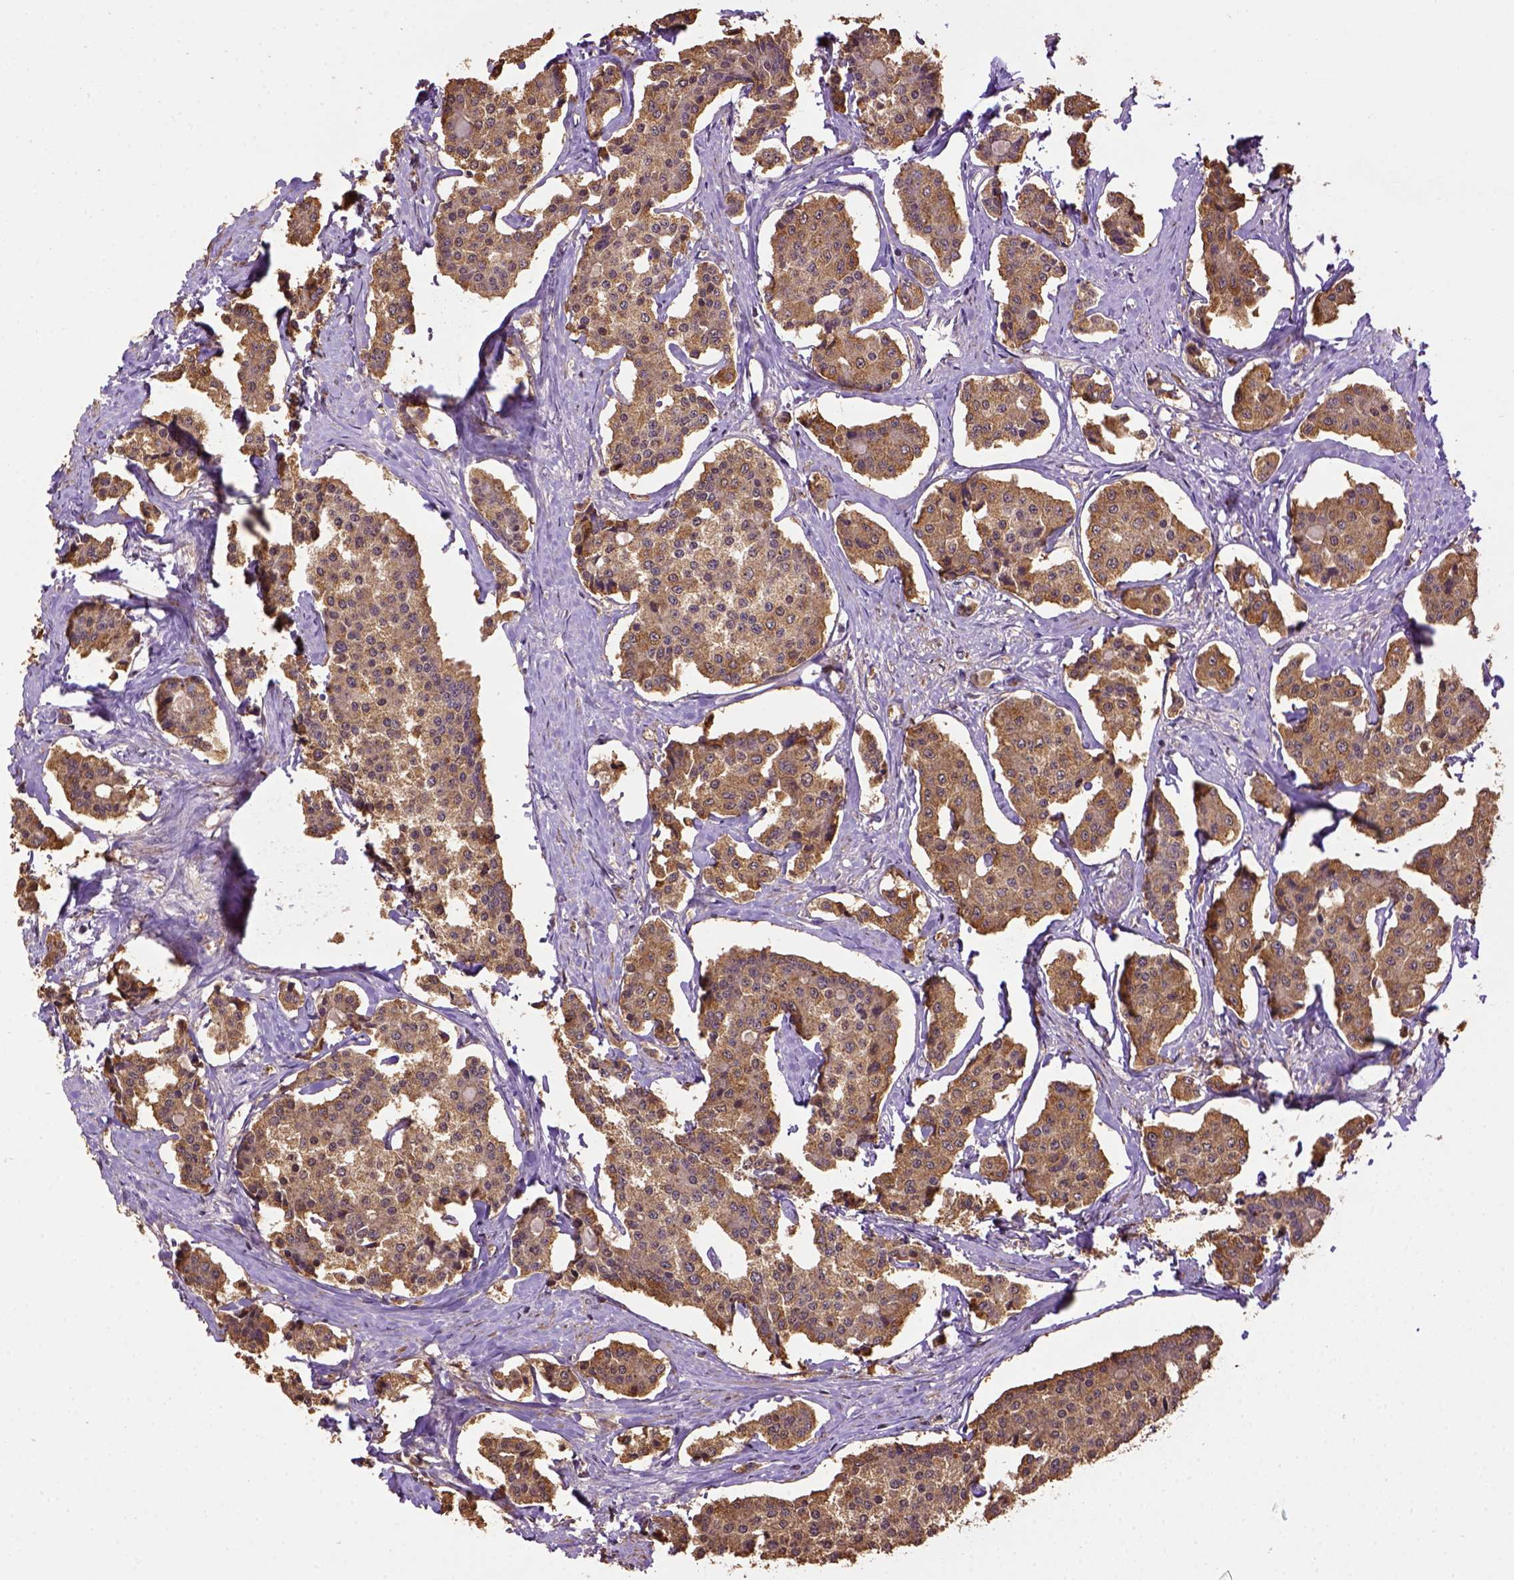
{"staining": {"intensity": "moderate", "quantity": "25%-75%", "location": "cytoplasmic/membranous"}, "tissue": "carcinoid", "cell_type": "Tumor cells", "image_type": "cancer", "snomed": [{"axis": "morphology", "description": "Carcinoid, malignant, NOS"}, {"axis": "topography", "description": "Small intestine"}], "caption": "The photomicrograph exhibits a brown stain indicating the presence of a protein in the cytoplasmic/membranous of tumor cells in carcinoid. The staining was performed using DAB to visualize the protein expression in brown, while the nuclei were stained in blue with hematoxylin (Magnification: 20x).", "gene": "WDR17", "patient": {"sex": "female", "age": 65}}